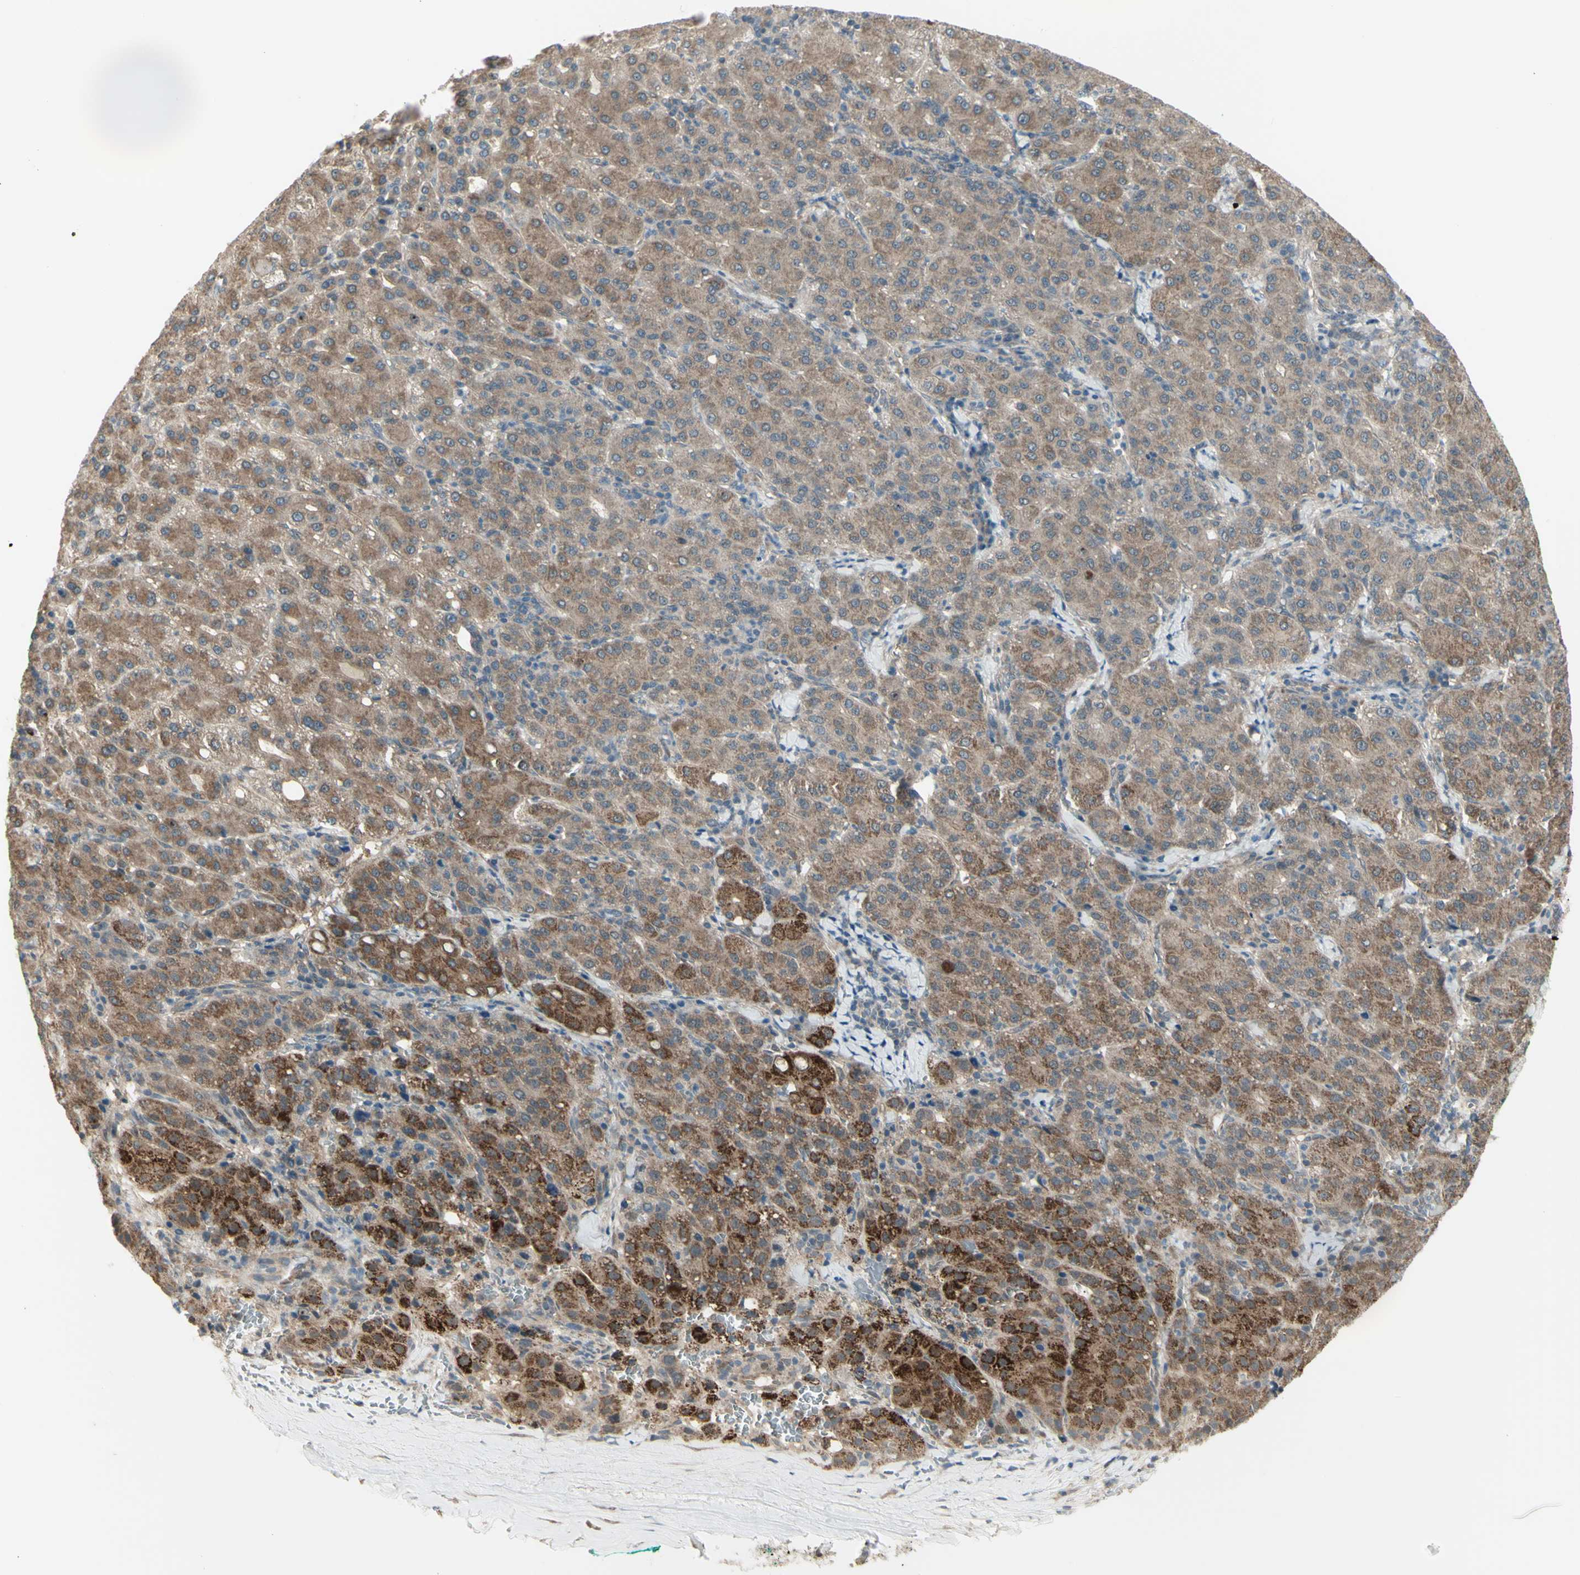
{"staining": {"intensity": "moderate", "quantity": ">75%", "location": "cytoplasmic/membranous"}, "tissue": "liver cancer", "cell_type": "Tumor cells", "image_type": "cancer", "snomed": [{"axis": "morphology", "description": "Carcinoma, Hepatocellular, NOS"}, {"axis": "topography", "description": "Liver"}], "caption": "Protein analysis of hepatocellular carcinoma (liver) tissue demonstrates moderate cytoplasmic/membranous staining in approximately >75% of tumor cells.", "gene": "NAXD", "patient": {"sex": "male", "age": 65}}